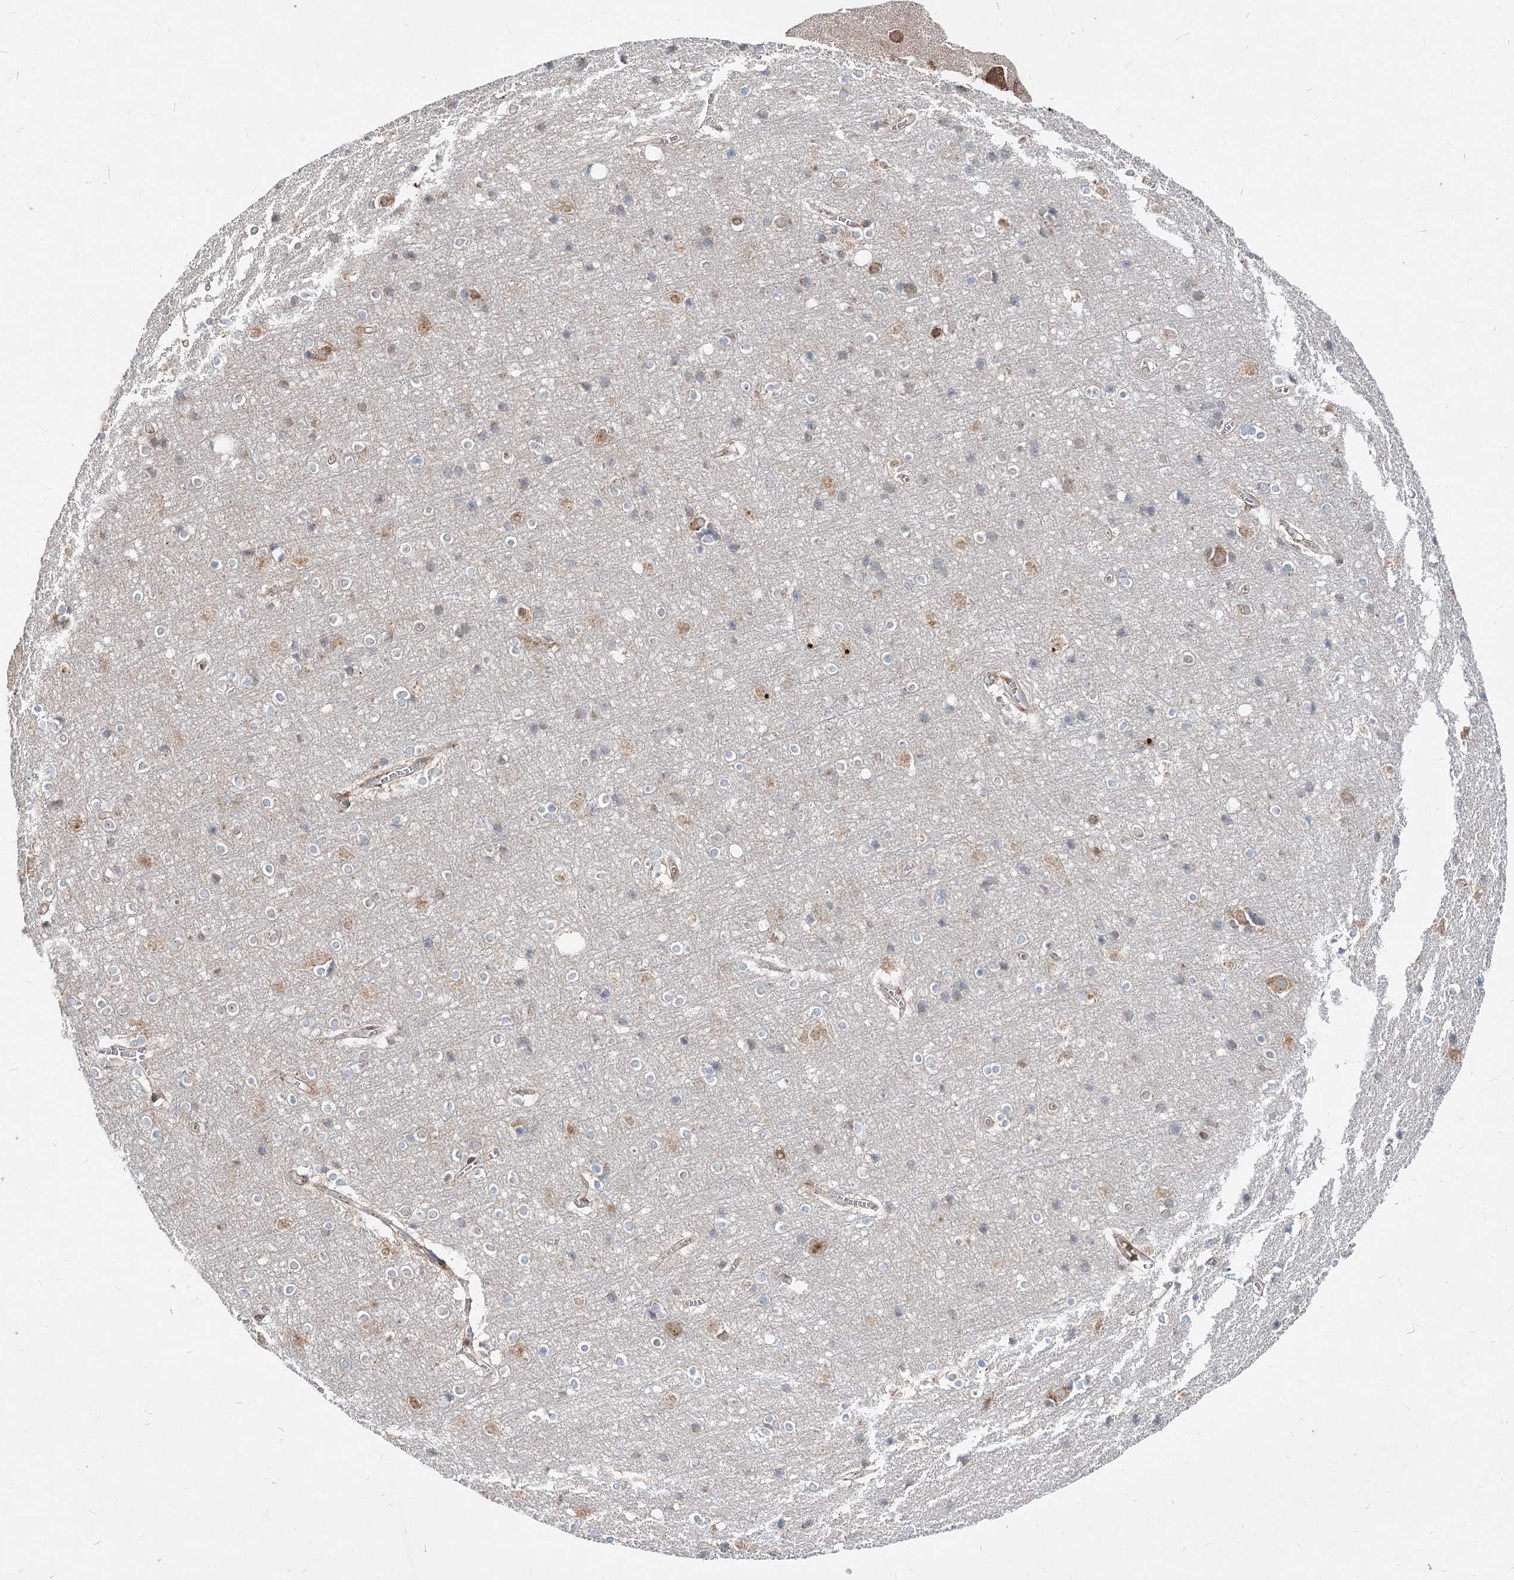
{"staining": {"intensity": "negative", "quantity": "none", "location": "none"}, "tissue": "cerebral cortex", "cell_type": "Endothelial cells", "image_type": "normal", "snomed": [{"axis": "morphology", "description": "Normal tissue, NOS"}, {"axis": "topography", "description": "Cerebral cortex"}], "caption": "Endothelial cells show no significant staining in normal cerebral cortex.", "gene": "SPART", "patient": {"sex": "male", "age": 54}}